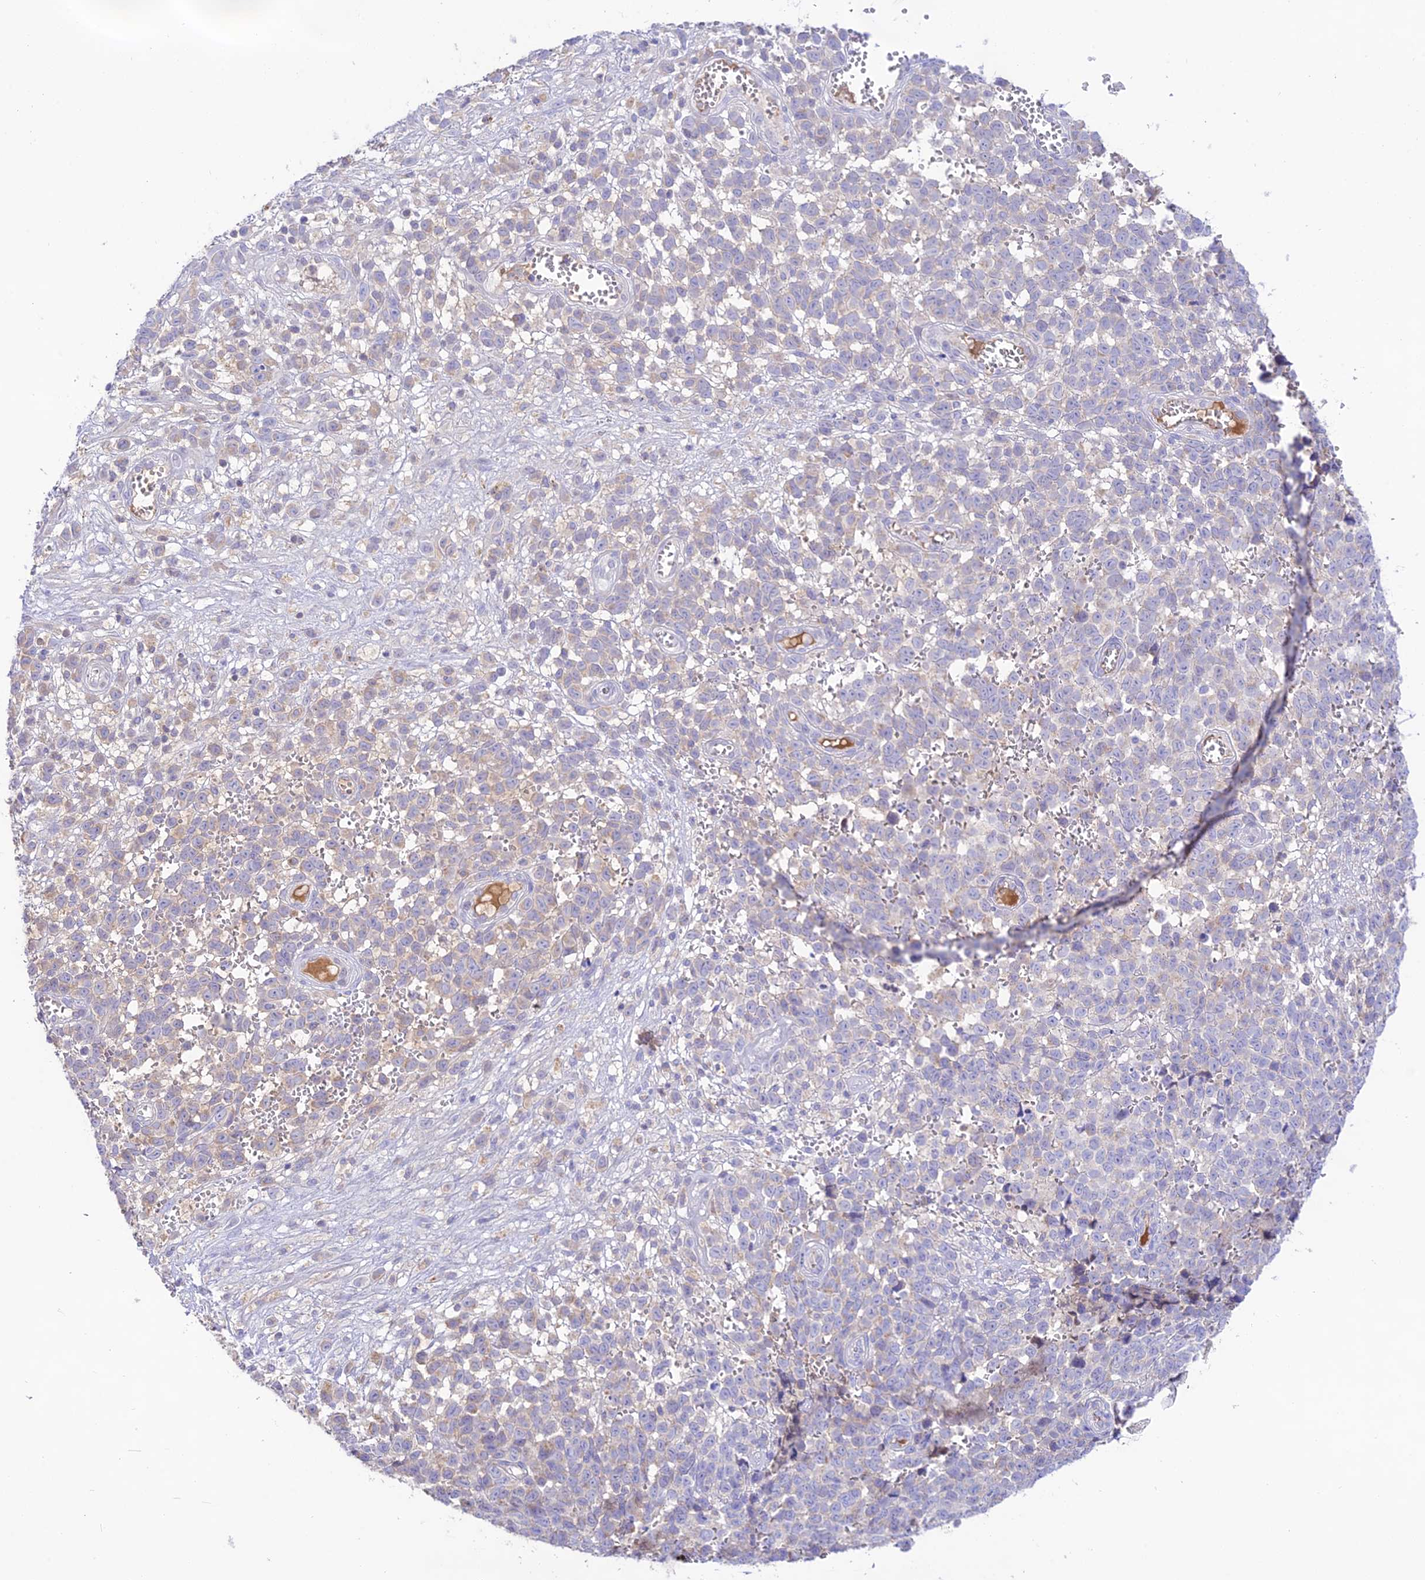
{"staining": {"intensity": "negative", "quantity": "none", "location": "none"}, "tissue": "melanoma", "cell_type": "Tumor cells", "image_type": "cancer", "snomed": [{"axis": "morphology", "description": "Malignant melanoma, NOS"}, {"axis": "topography", "description": "Nose, NOS"}], "caption": "IHC histopathology image of human malignant melanoma stained for a protein (brown), which displays no expression in tumor cells. (Brightfield microscopy of DAB immunohistochemistry (IHC) at high magnification).", "gene": "NLRP9", "patient": {"sex": "female", "age": 48}}